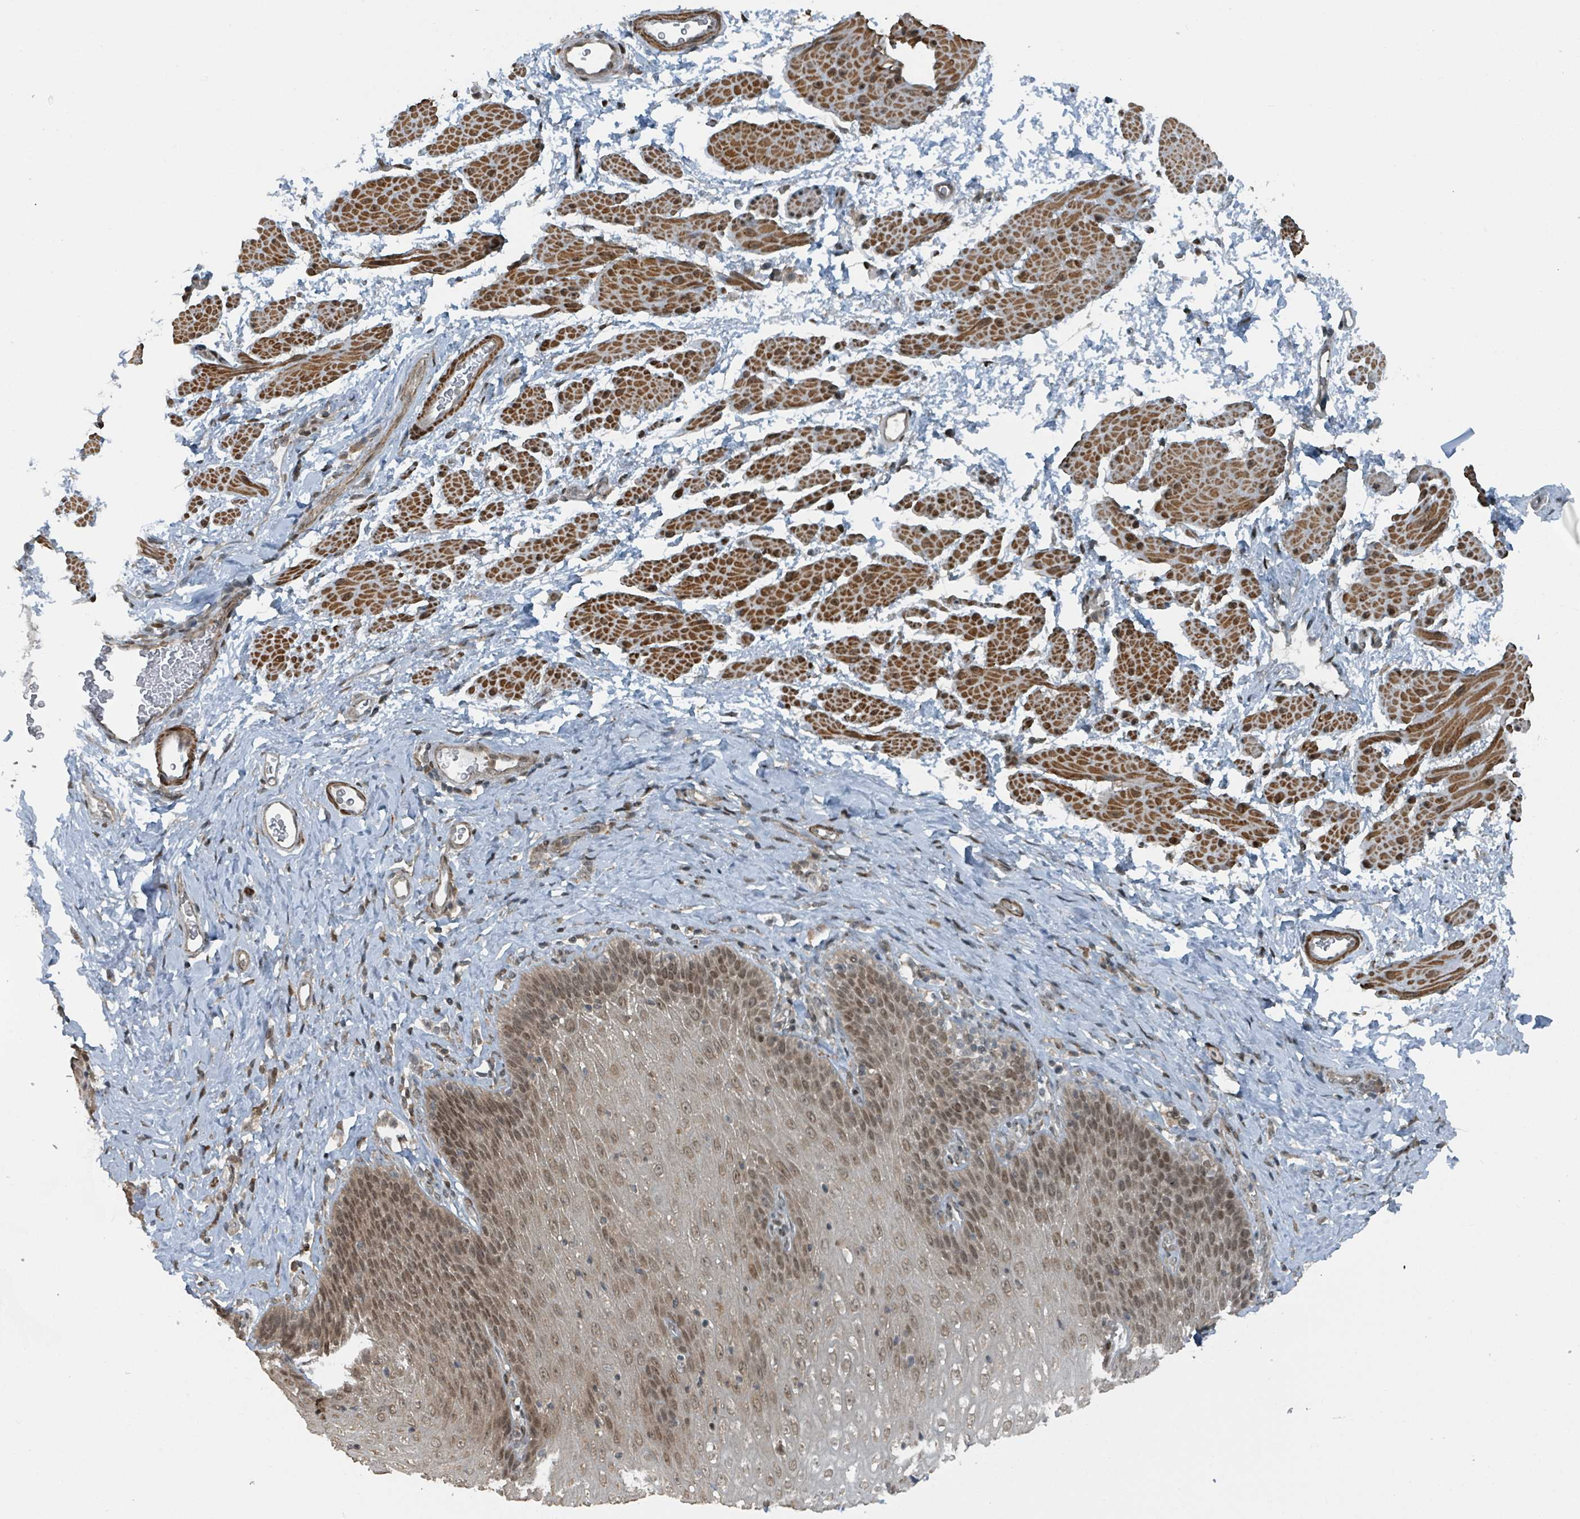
{"staining": {"intensity": "moderate", "quantity": ">75%", "location": "nuclear"}, "tissue": "esophagus", "cell_type": "Squamous epithelial cells", "image_type": "normal", "snomed": [{"axis": "morphology", "description": "Normal tissue, NOS"}, {"axis": "topography", "description": "Esophagus"}], "caption": "Immunohistochemical staining of benign esophagus reveals medium levels of moderate nuclear positivity in approximately >75% of squamous epithelial cells.", "gene": "PHIP", "patient": {"sex": "female", "age": 61}}